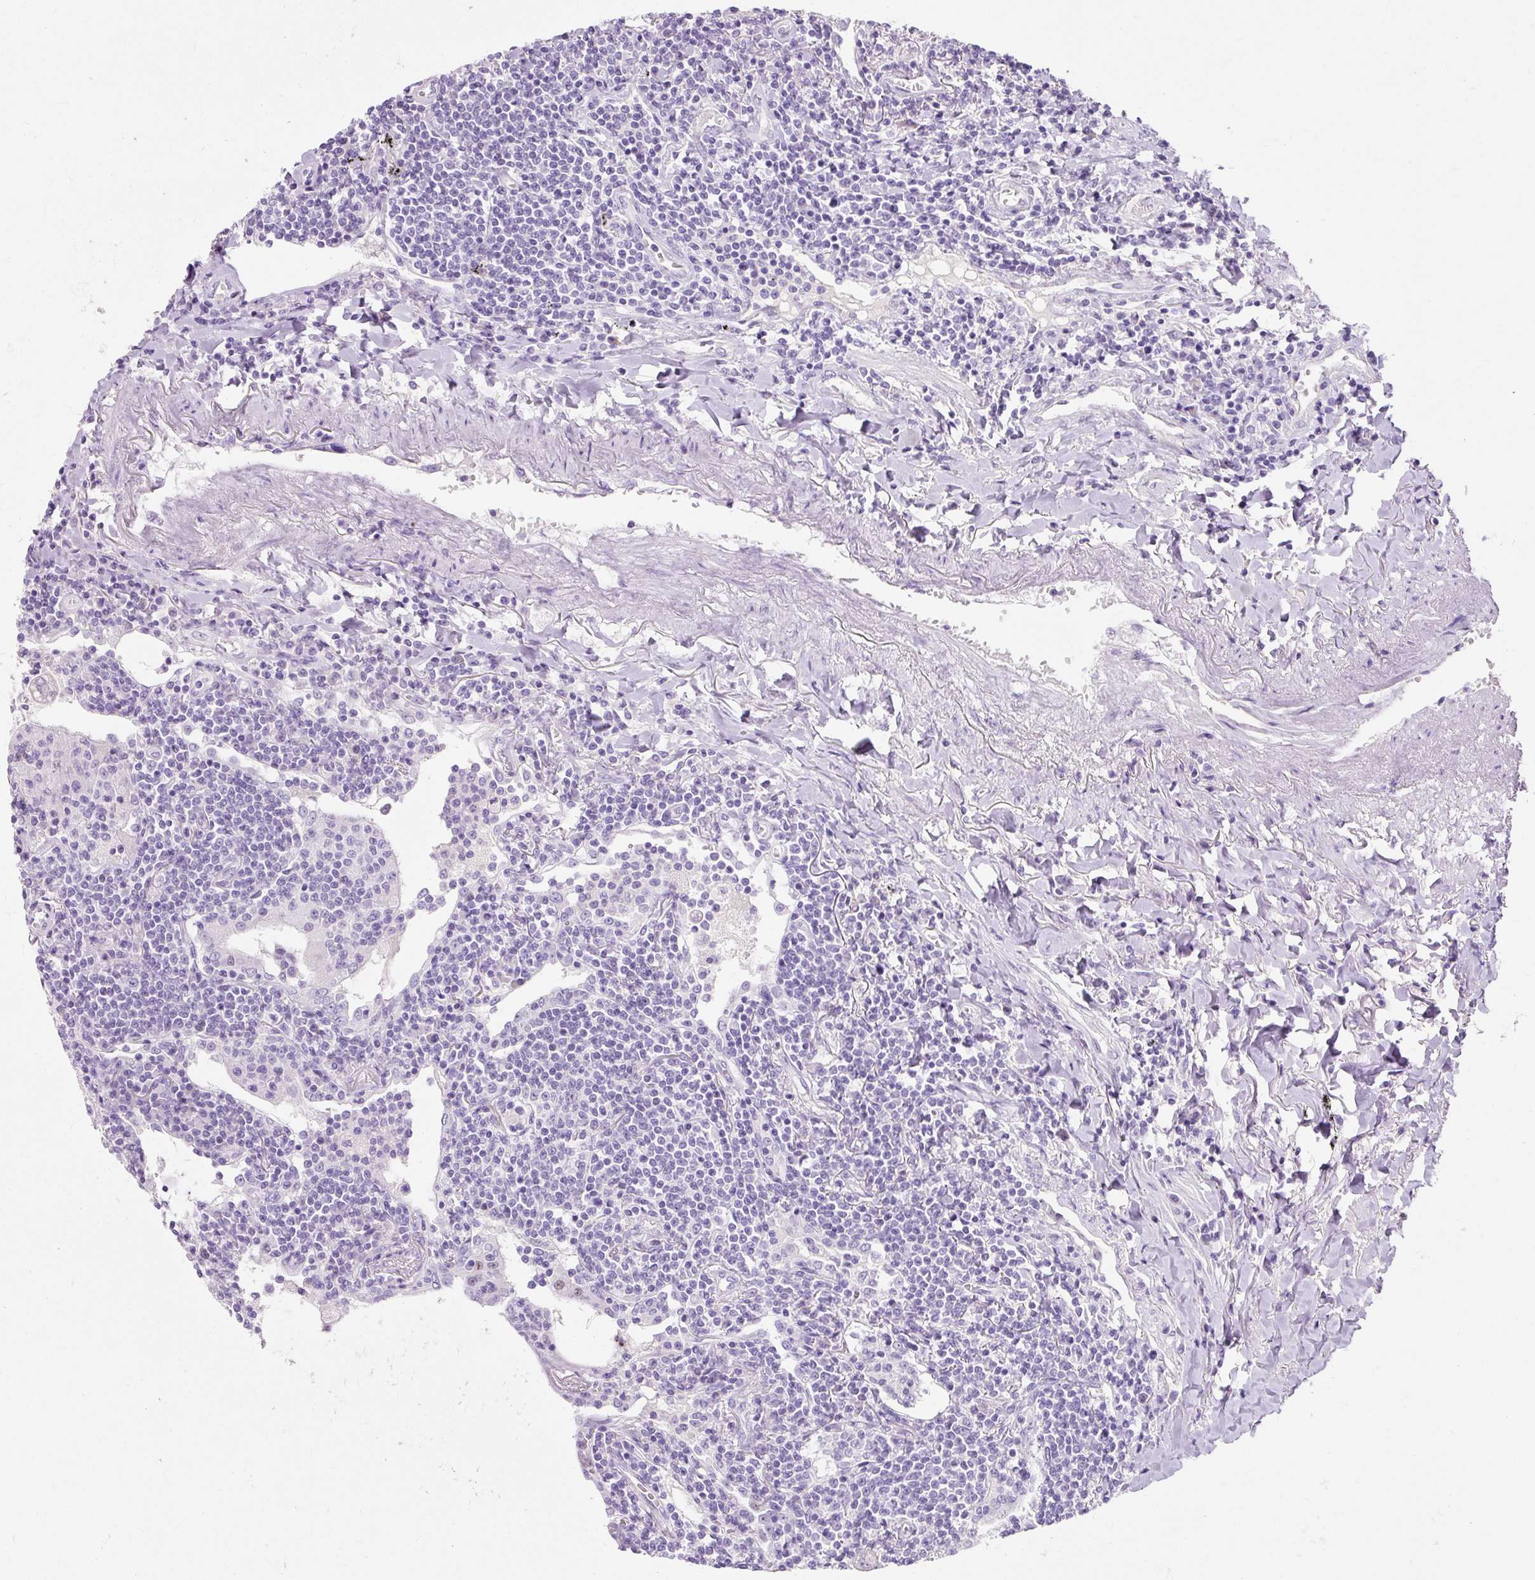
{"staining": {"intensity": "negative", "quantity": "none", "location": "none"}, "tissue": "lymphoma", "cell_type": "Tumor cells", "image_type": "cancer", "snomed": [{"axis": "morphology", "description": "Malignant lymphoma, non-Hodgkin's type, Low grade"}, {"axis": "topography", "description": "Lung"}], "caption": "Lymphoma was stained to show a protein in brown. There is no significant staining in tumor cells. (IHC, brightfield microscopy, high magnification).", "gene": "TMEM213", "patient": {"sex": "female", "age": 71}}